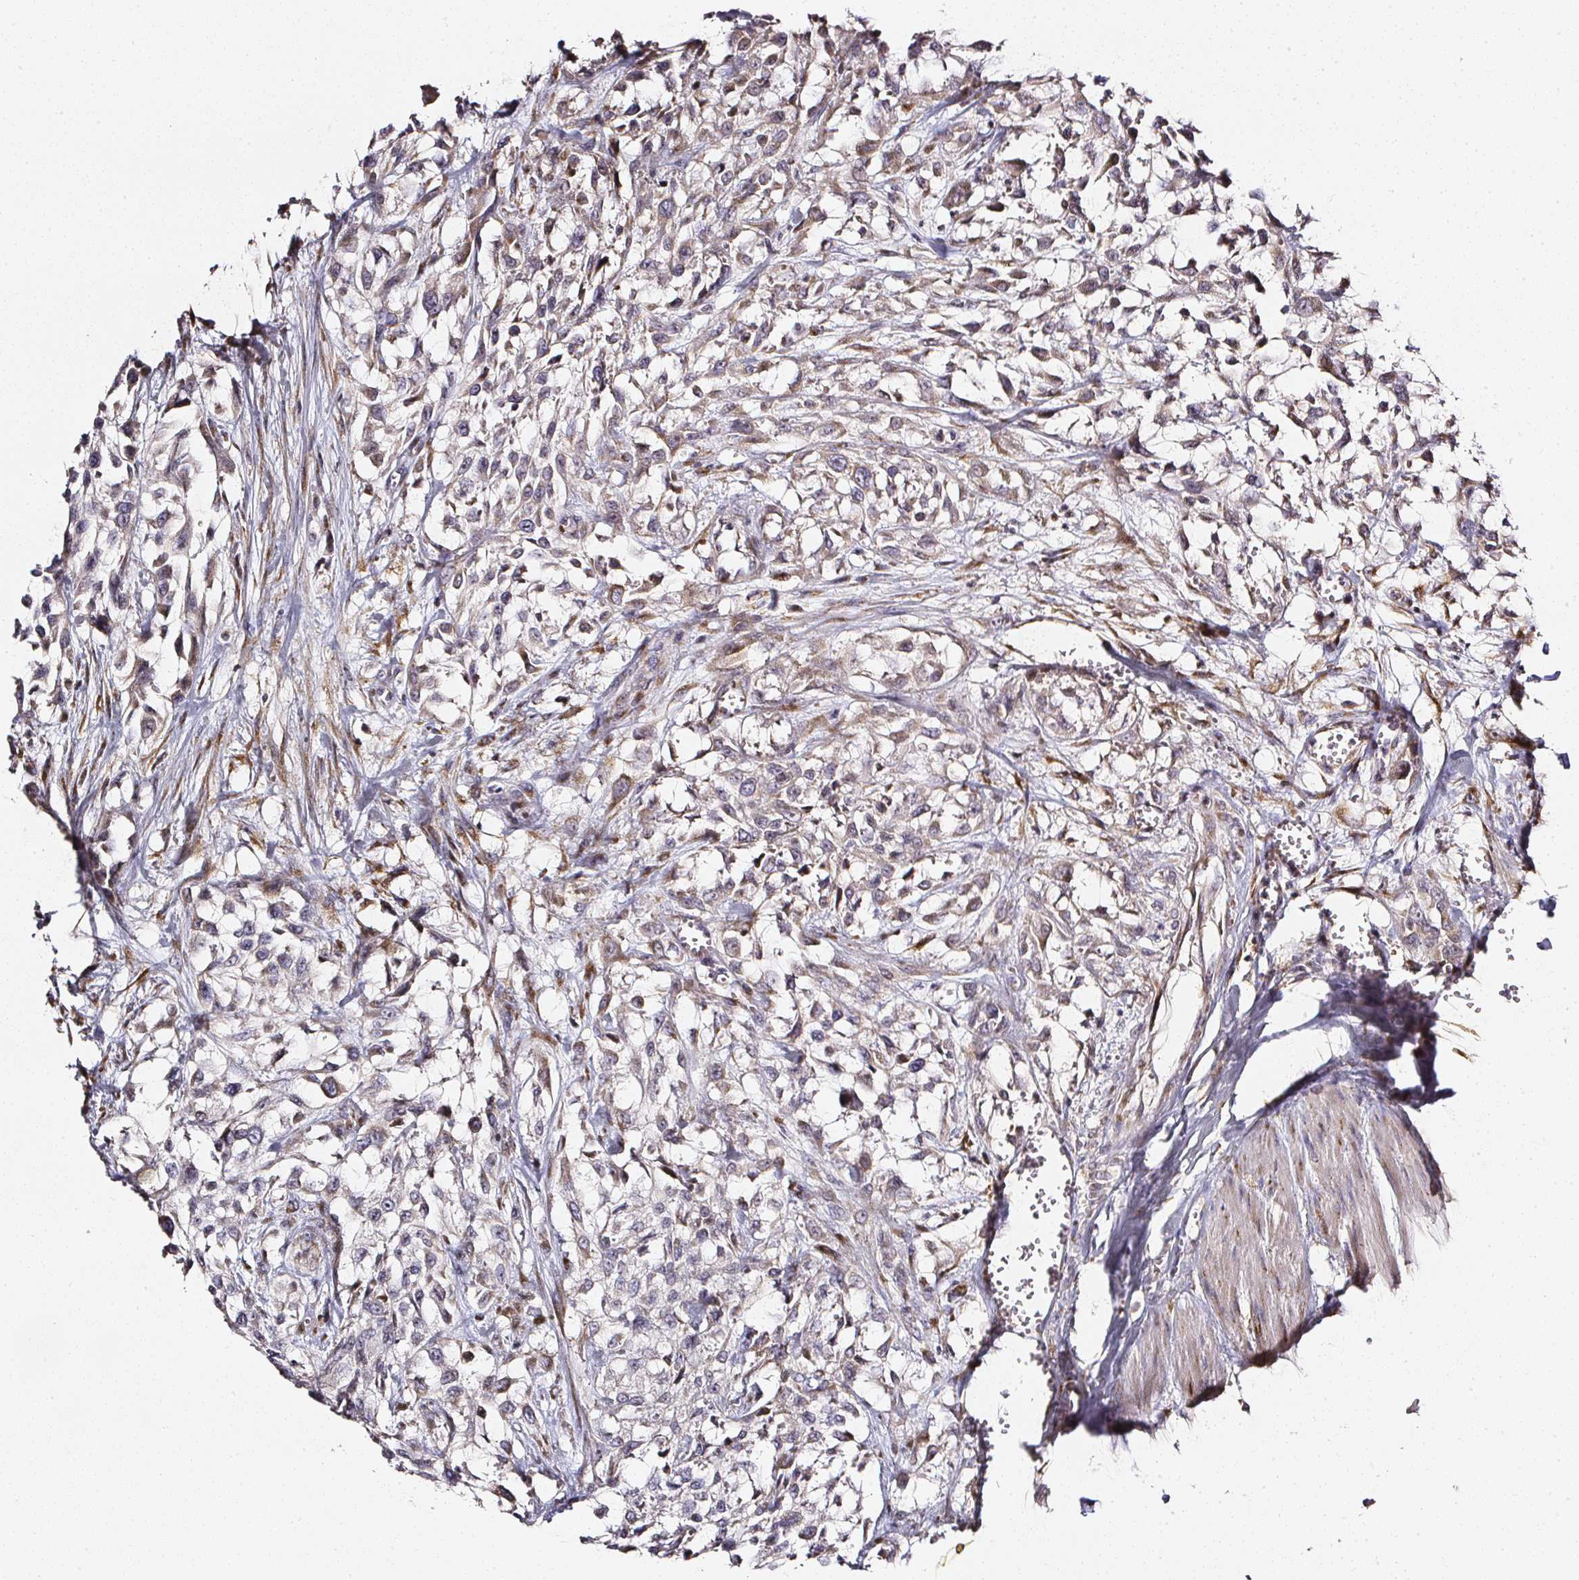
{"staining": {"intensity": "weak", "quantity": ">75%", "location": "cytoplasmic/membranous"}, "tissue": "urothelial cancer", "cell_type": "Tumor cells", "image_type": "cancer", "snomed": [{"axis": "morphology", "description": "Urothelial carcinoma, High grade"}, {"axis": "topography", "description": "Urinary bladder"}], "caption": "Immunohistochemistry (IHC) (DAB) staining of human urothelial cancer demonstrates weak cytoplasmic/membranous protein expression in approximately >75% of tumor cells.", "gene": "NTRK1", "patient": {"sex": "male", "age": 57}}